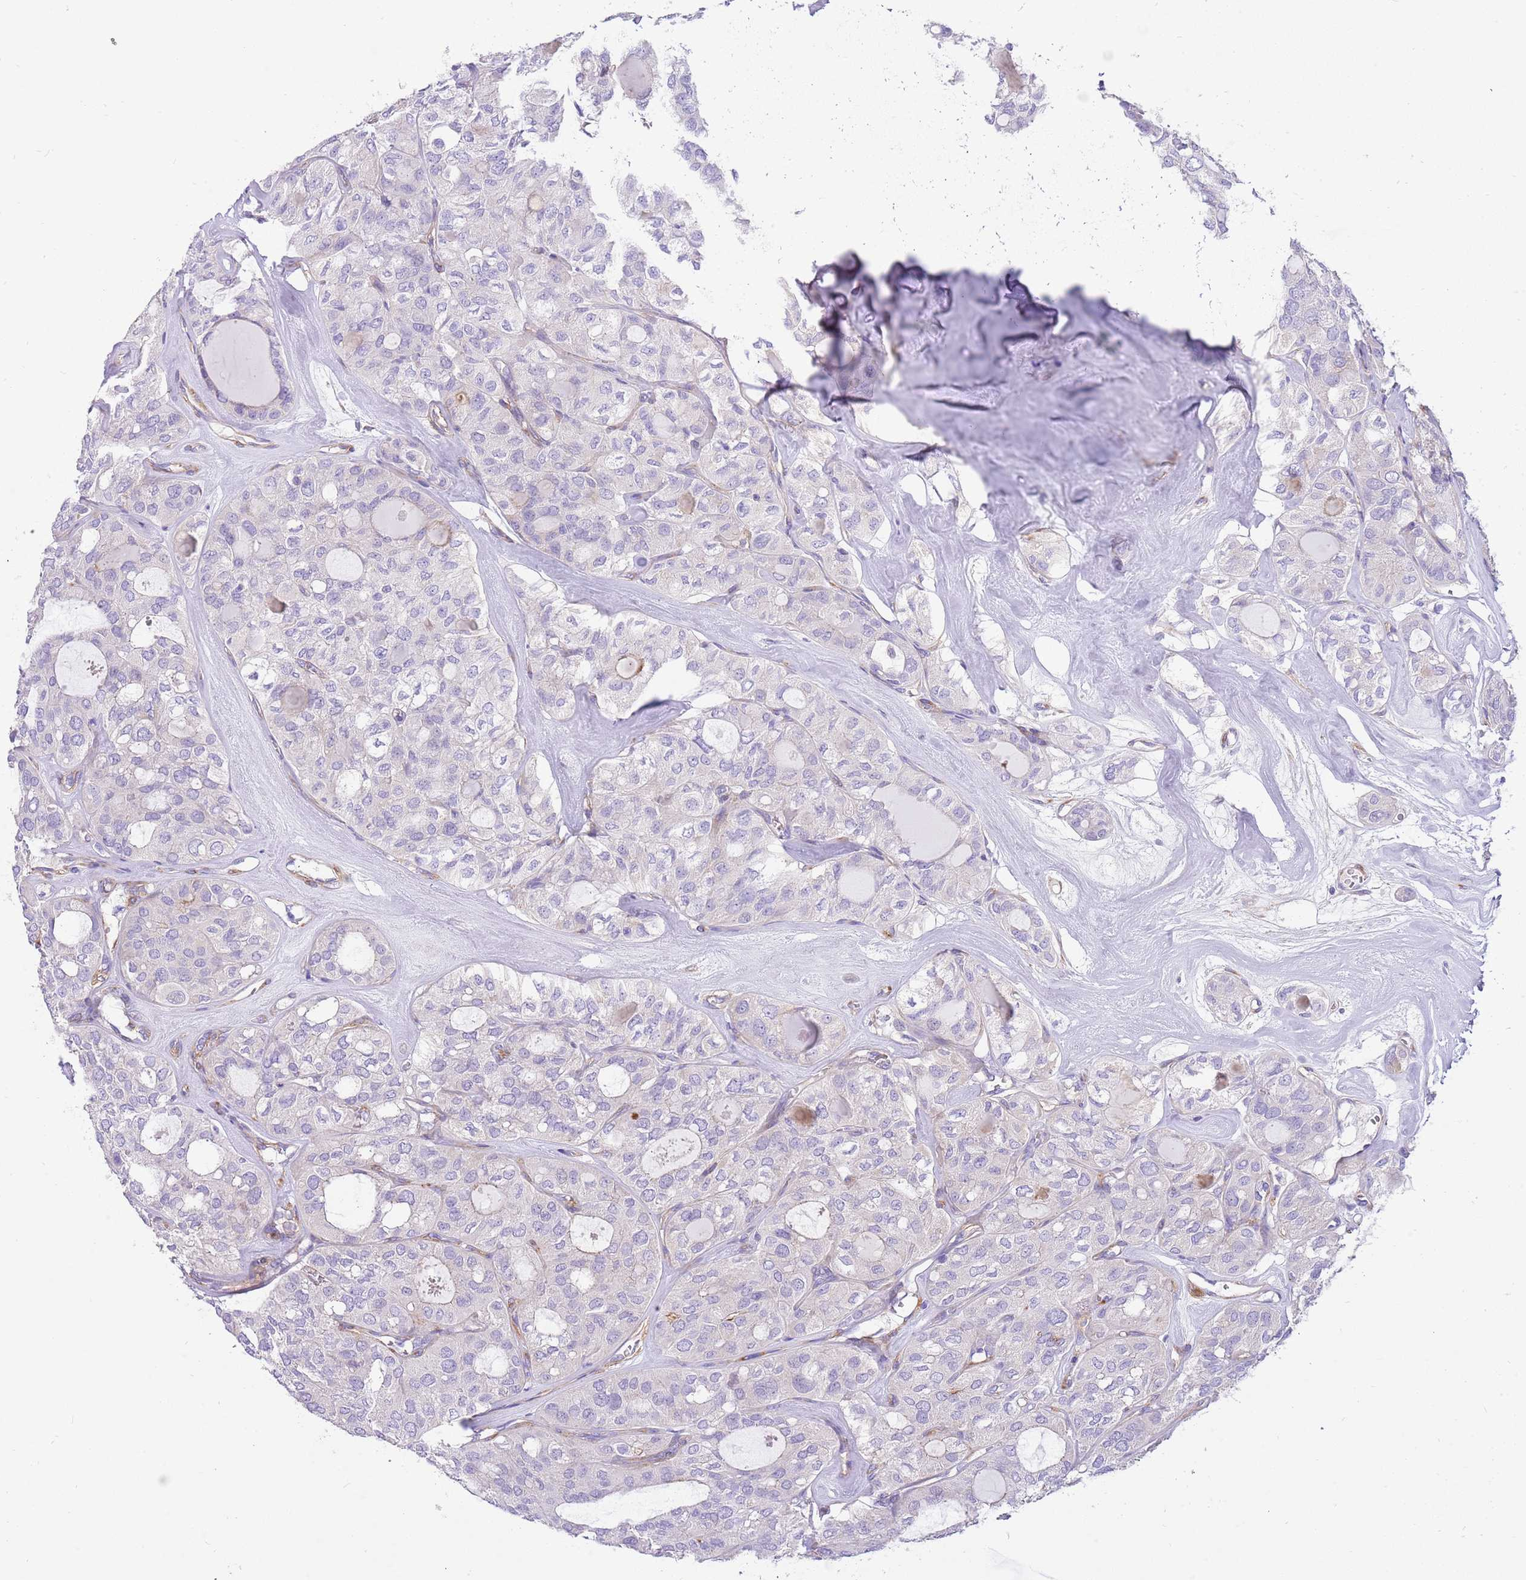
{"staining": {"intensity": "negative", "quantity": "none", "location": "none"}, "tissue": "thyroid cancer", "cell_type": "Tumor cells", "image_type": "cancer", "snomed": [{"axis": "morphology", "description": "Follicular adenoma carcinoma, NOS"}, {"axis": "topography", "description": "Thyroid gland"}], "caption": "This is an IHC histopathology image of thyroid follicular adenoma carcinoma. There is no expression in tumor cells.", "gene": "SERINC3", "patient": {"sex": "male", "age": 75}}